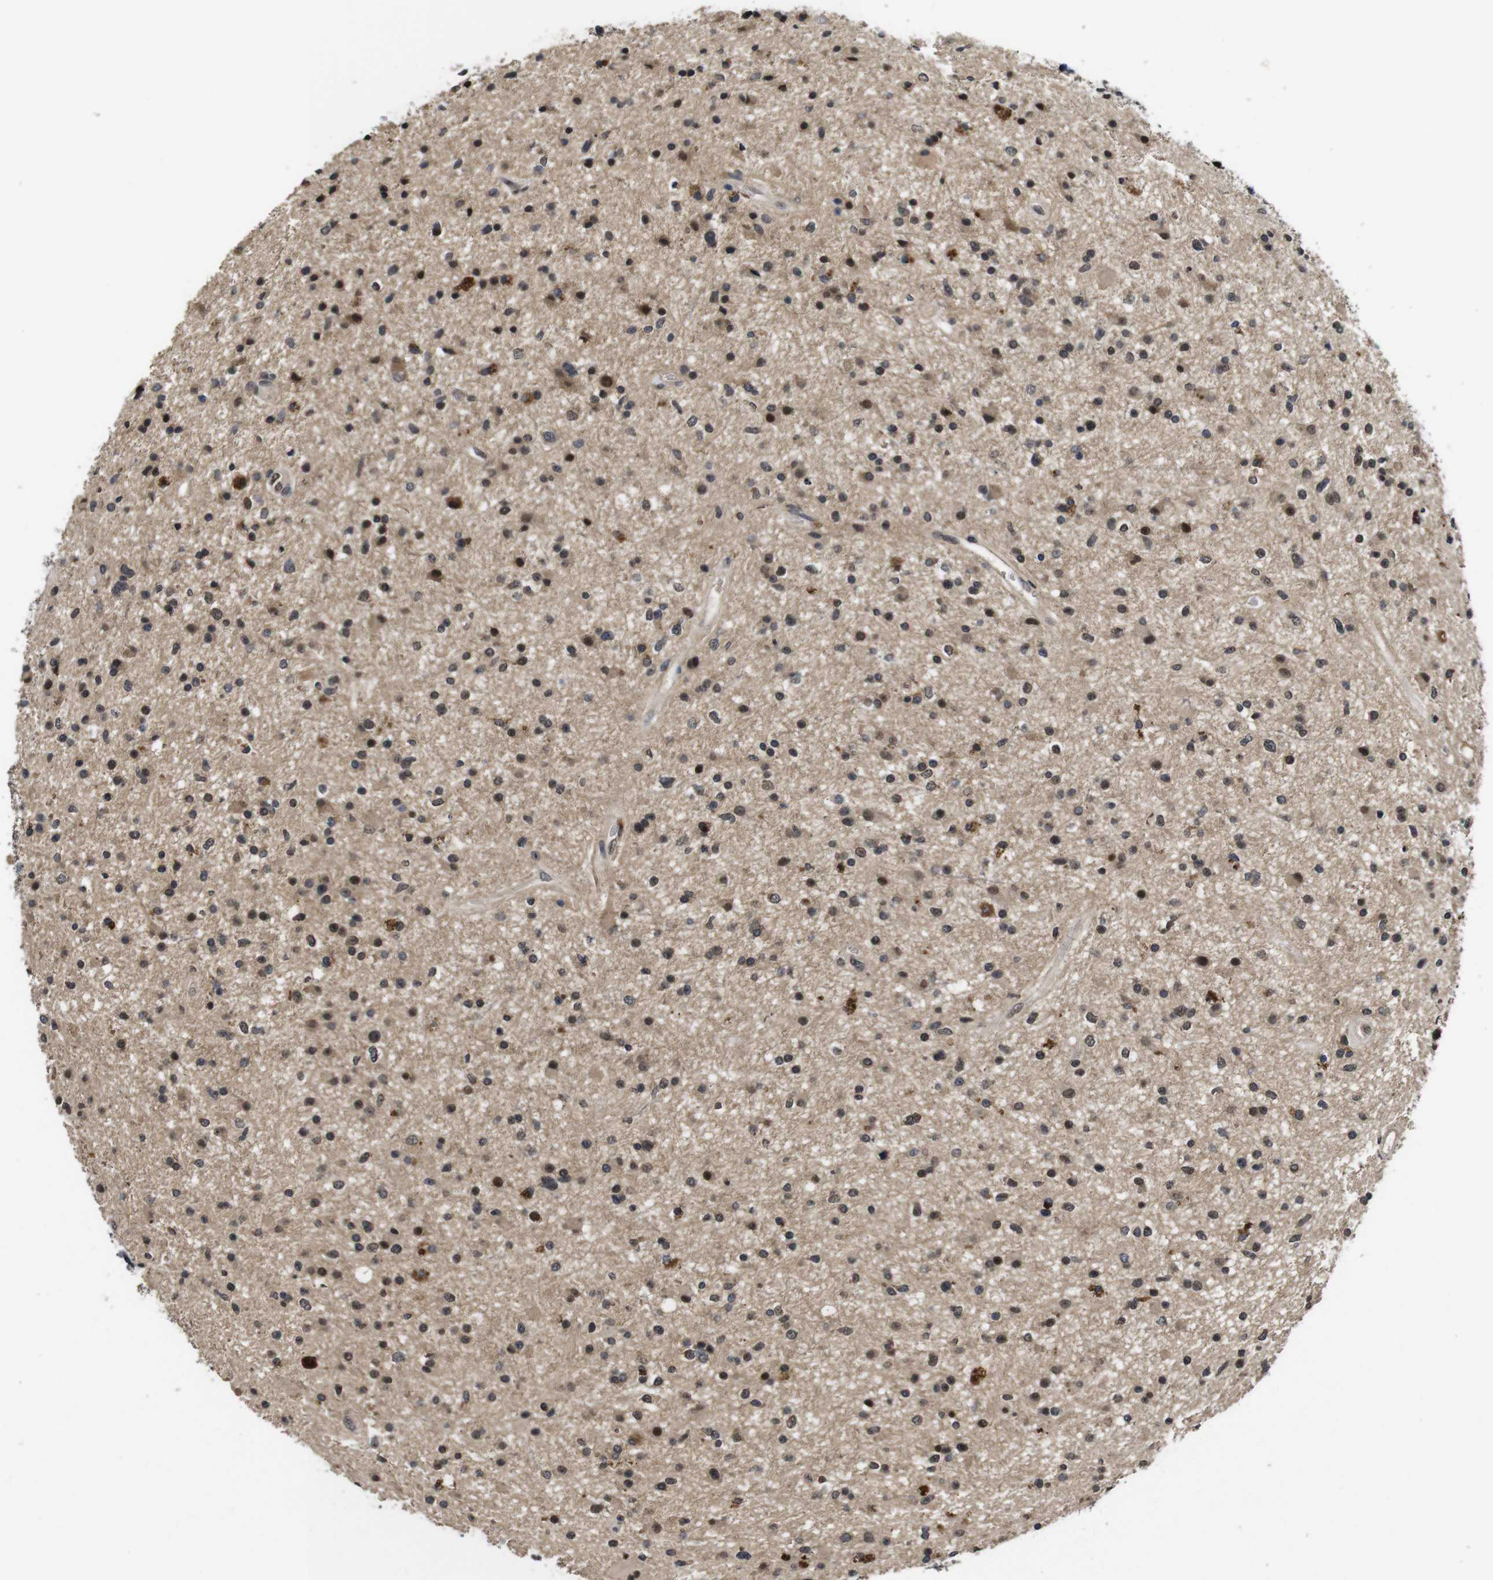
{"staining": {"intensity": "moderate", "quantity": ">75%", "location": "cytoplasmic/membranous,nuclear"}, "tissue": "glioma", "cell_type": "Tumor cells", "image_type": "cancer", "snomed": [{"axis": "morphology", "description": "Glioma, malignant, High grade"}, {"axis": "topography", "description": "Brain"}], "caption": "A high-resolution micrograph shows IHC staining of glioma, which displays moderate cytoplasmic/membranous and nuclear positivity in about >75% of tumor cells. (Stains: DAB in brown, nuclei in blue, Microscopy: brightfield microscopy at high magnification).", "gene": "ZBTB46", "patient": {"sex": "male", "age": 33}}